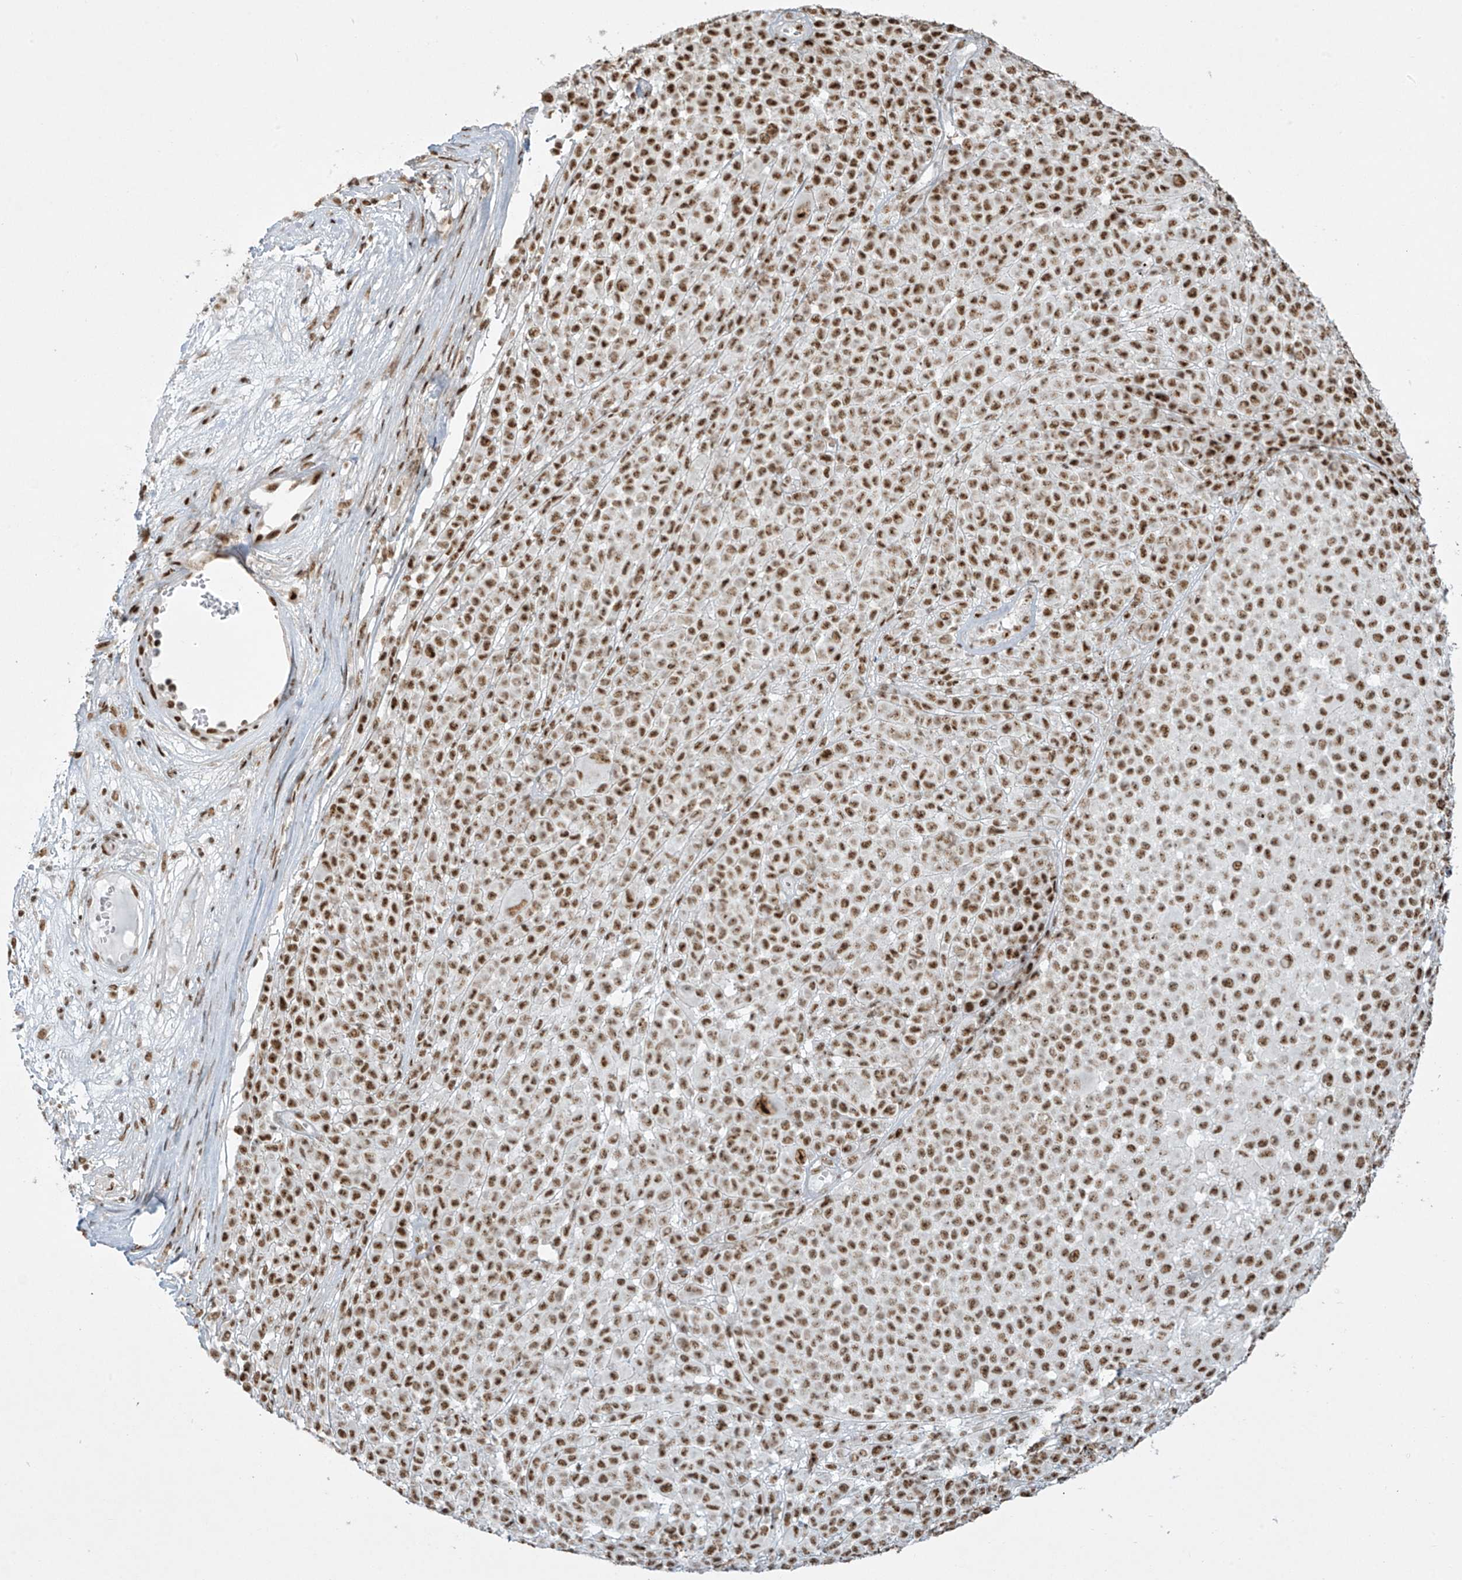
{"staining": {"intensity": "strong", "quantity": ">75%", "location": "nuclear"}, "tissue": "melanoma", "cell_type": "Tumor cells", "image_type": "cancer", "snomed": [{"axis": "morphology", "description": "Malignant melanoma, NOS"}, {"axis": "topography", "description": "Skin"}], "caption": "The photomicrograph shows staining of melanoma, revealing strong nuclear protein expression (brown color) within tumor cells.", "gene": "MS4A6A", "patient": {"sex": "female", "age": 94}}